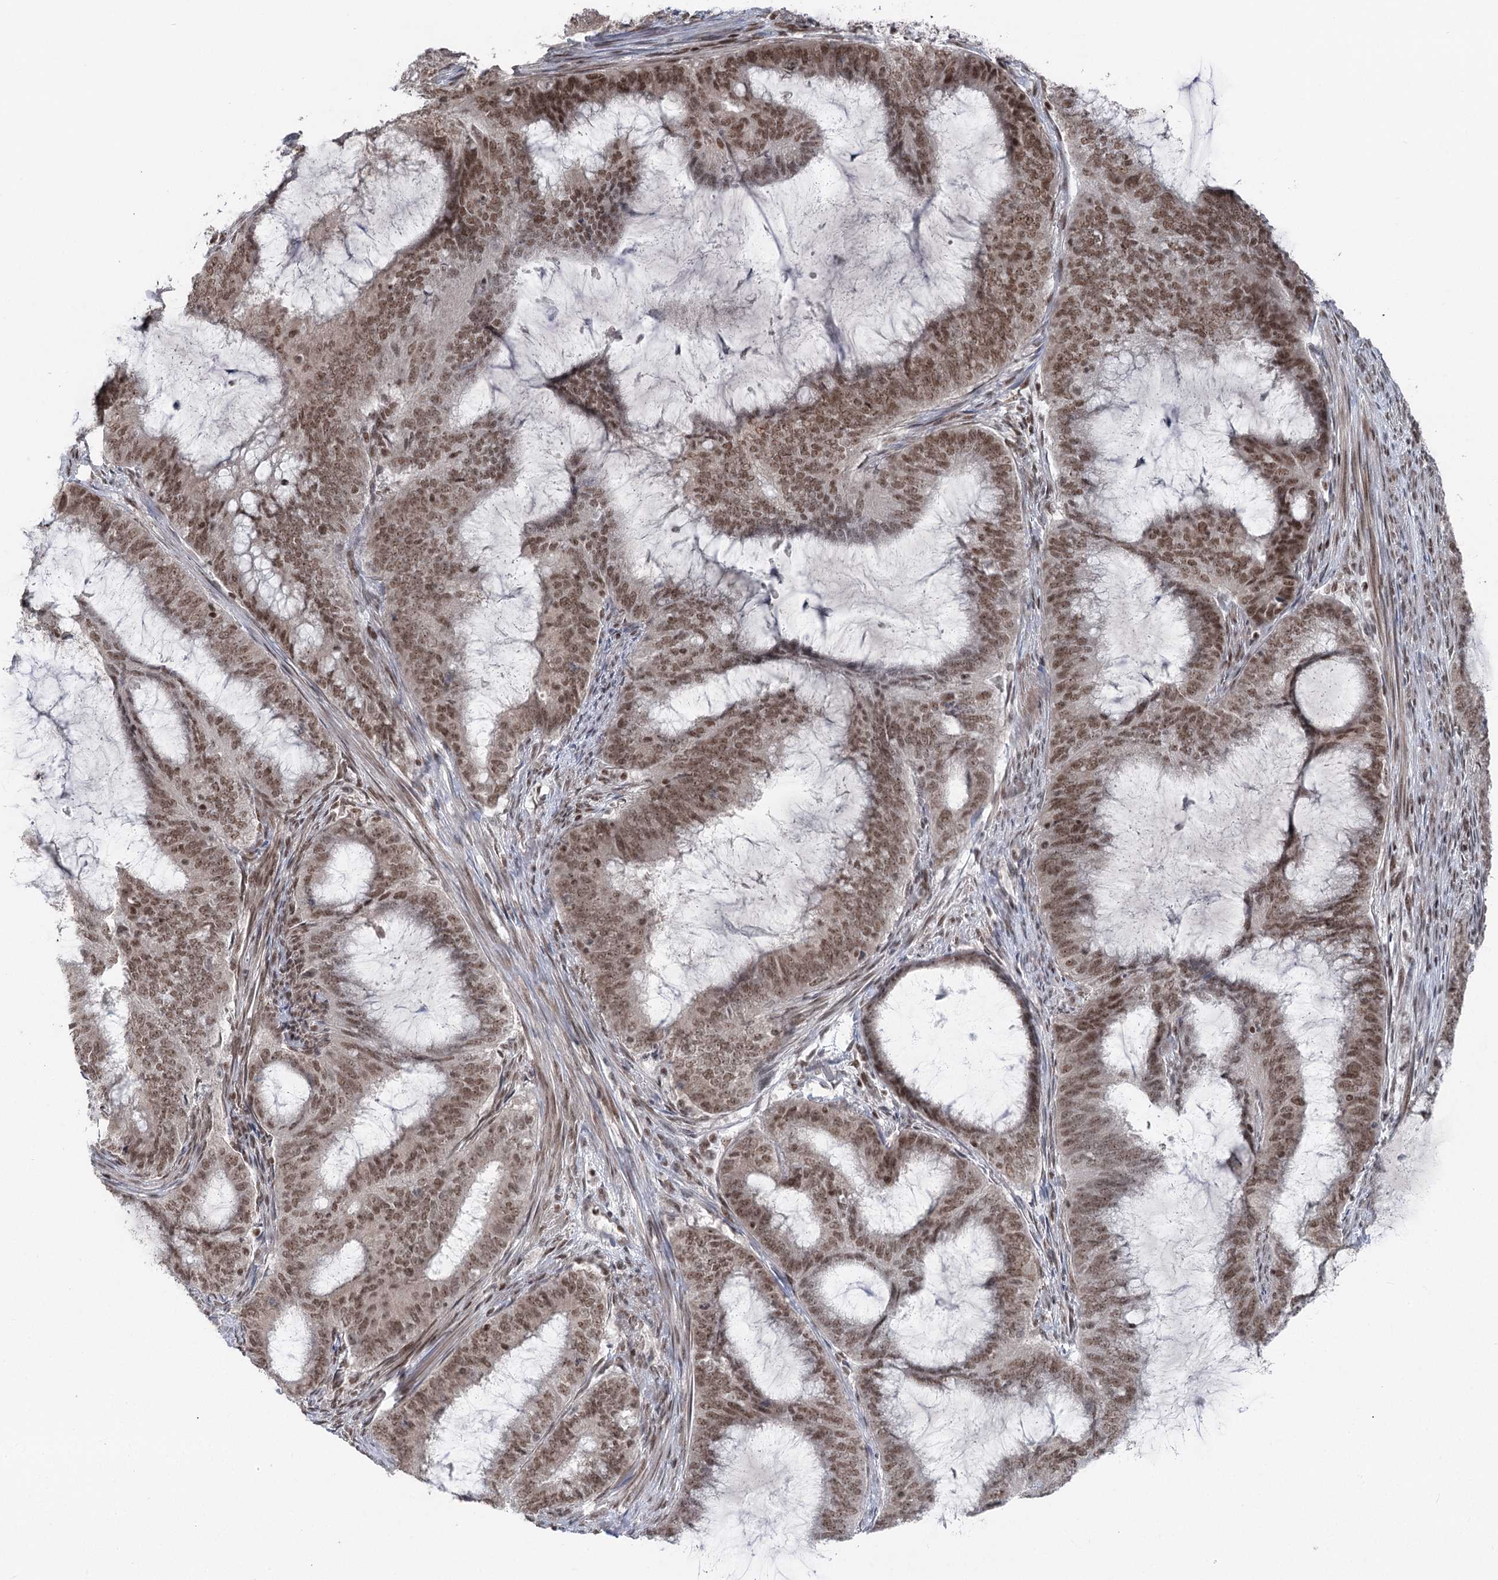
{"staining": {"intensity": "moderate", "quantity": ">75%", "location": "nuclear"}, "tissue": "endometrial cancer", "cell_type": "Tumor cells", "image_type": "cancer", "snomed": [{"axis": "morphology", "description": "Adenocarcinoma, NOS"}, {"axis": "topography", "description": "Endometrium"}], "caption": "This histopathology image reveals immunohistochemistry (IHC) staining of adenocarcinoma (endometrial), with medium moderate nuclear positivity in about >75% of tumor cells.", "gene": "CGGBP1", "patient": {"sex": "female", "age": 51}}